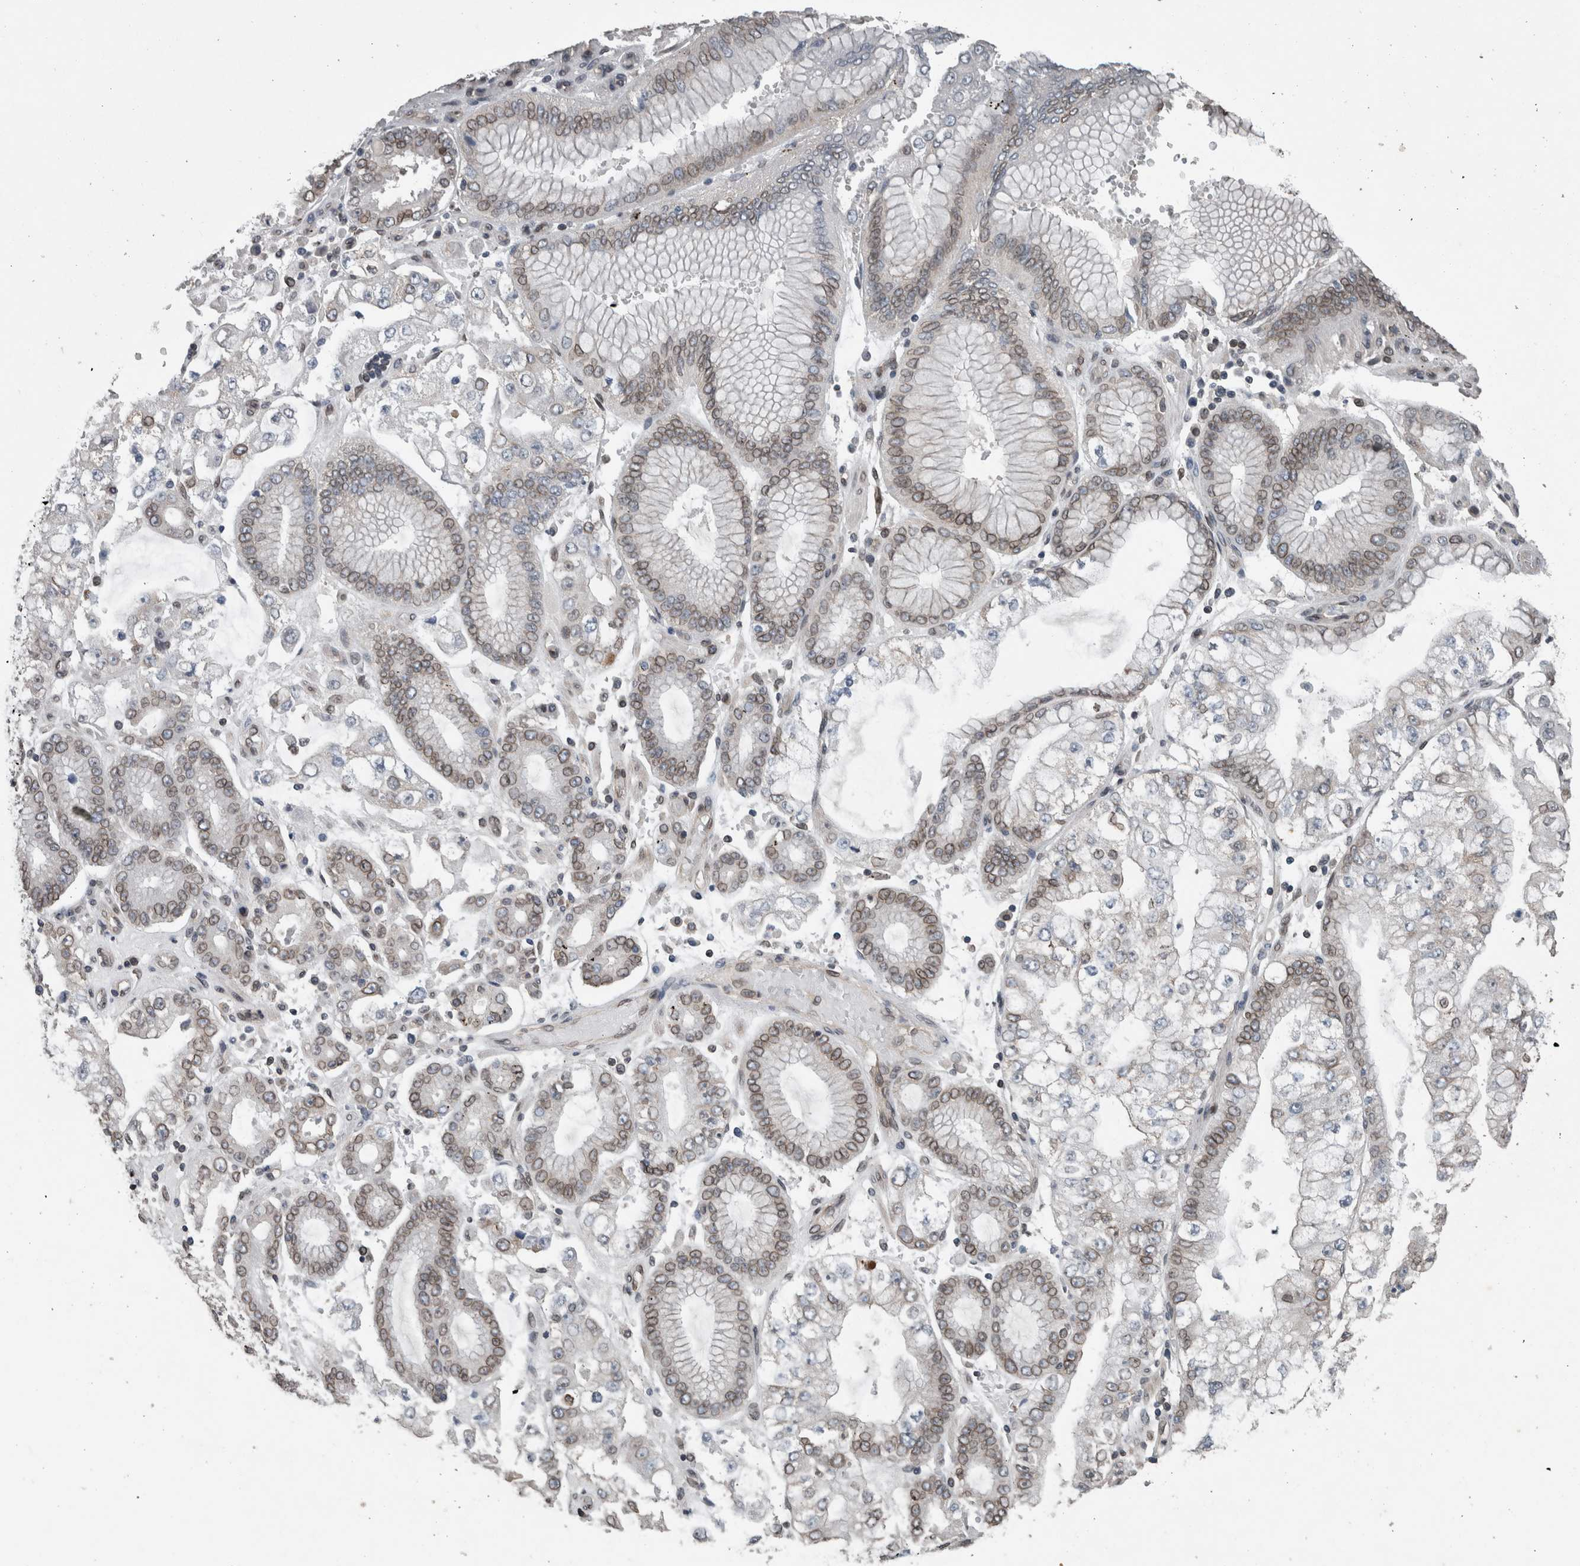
{"staining": {"intensity": "moderate", "quantity": "25%-75%", "location": "cytoplasmic/membranous,nuclear"}, "tissue": "stomach cancer", "cell_type": "Tumor cells", "image_type": "cancer", "snomed": [{"axis": "morphology", "description": "Adenocarcinoma, NOS"}, {"axis": "topography", "description": "Stomach"}], "caption": "Immunohistochemistry (IHC) of human adenocarcinoma (stomach) demonstrates medium levels of moderate cytoplasmic/membranous and nuclear staining in about 25%-75% of tumor cells.", "gene": "RANBP2", "patient": {"sex": "male", "age": 76}}